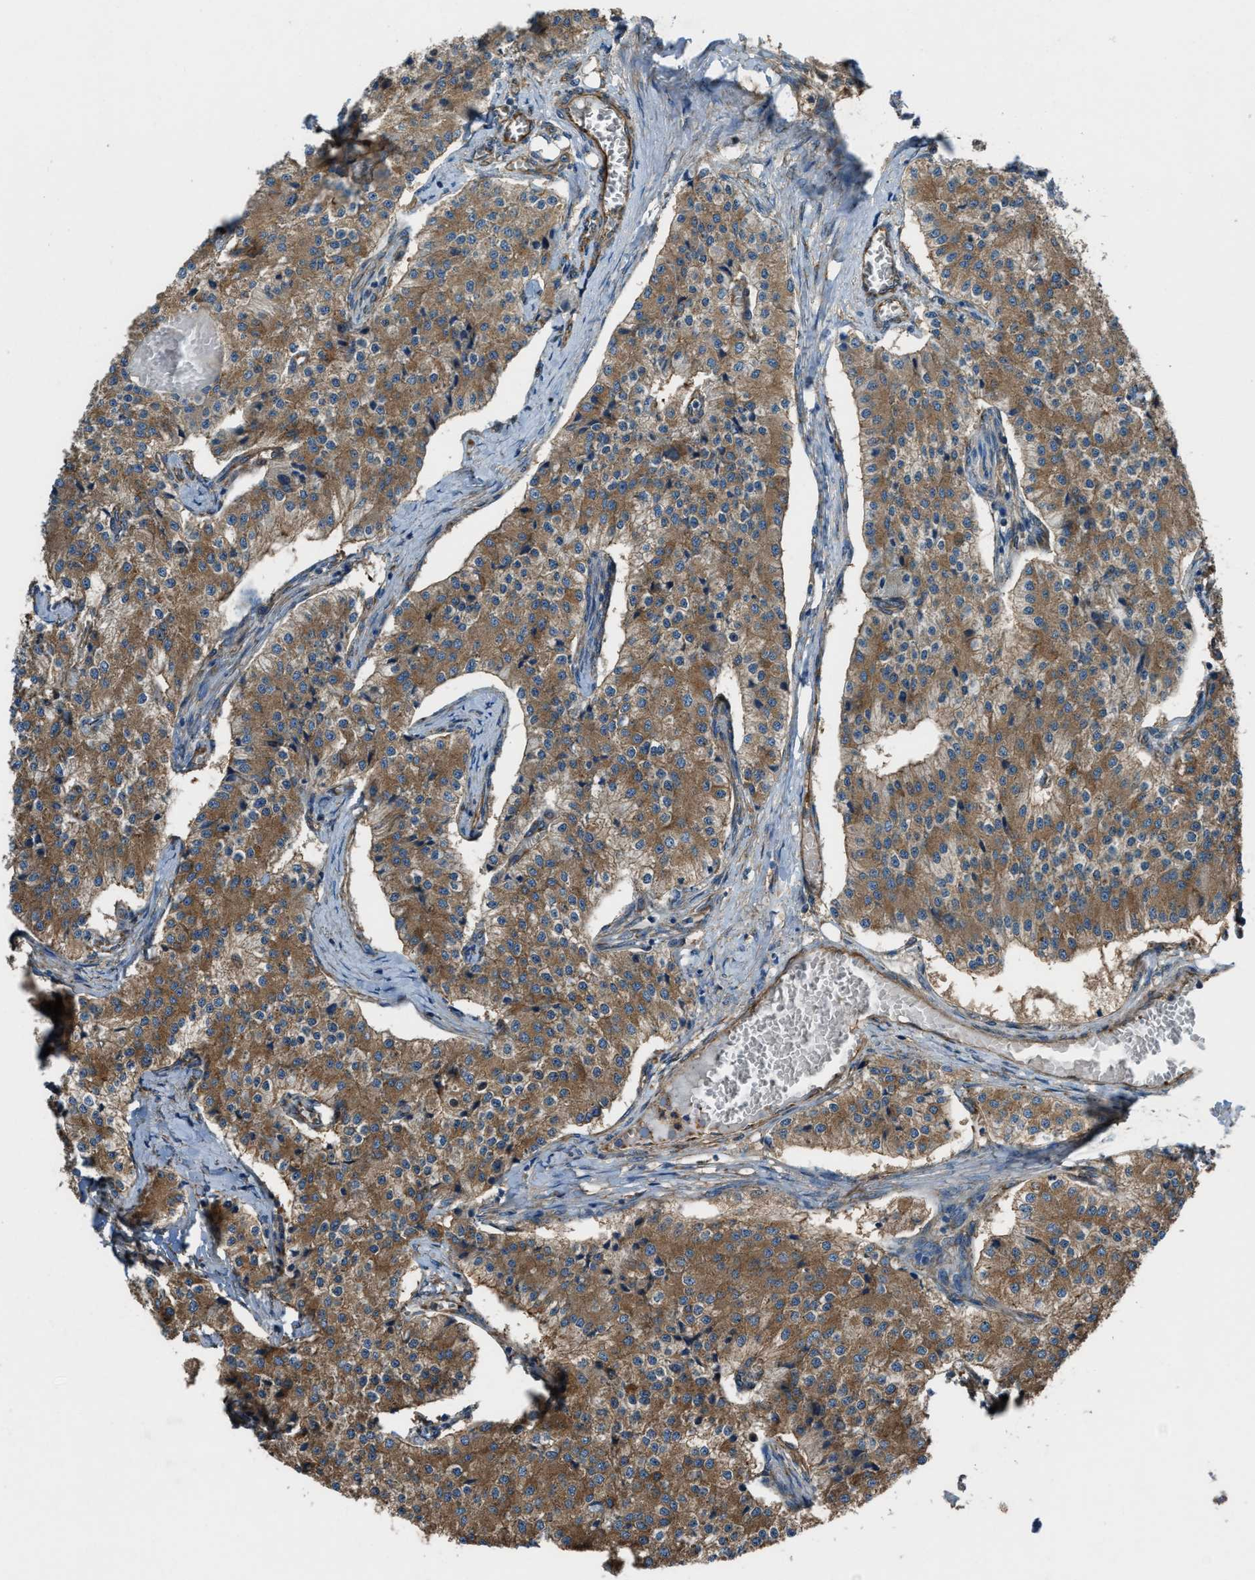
{"staining": {"intensity": "moderate", "quantity": ">75%", "location": "cytoplasmic/membranous"}, "tissue": "carcinoid", "cell_type": "Tumor cells", "image_type": "cancer", "snomed": [{"axis": "morphology", "description": "Carcinoid, malignant, NOS"}, {"axis": "topography", "description": "Colon"}], "caption": "Protein staining of carcinoid (malignant) tissue displays moderate cytoplasmic/membranous positivity in about >75% of tumor cells. (DAB (3,3'-diaminobenzidine) IHC with brightfield microscopy, high magnification).", "gene": "TRPC1", "patient": {"sex": "female", "age": 52}}